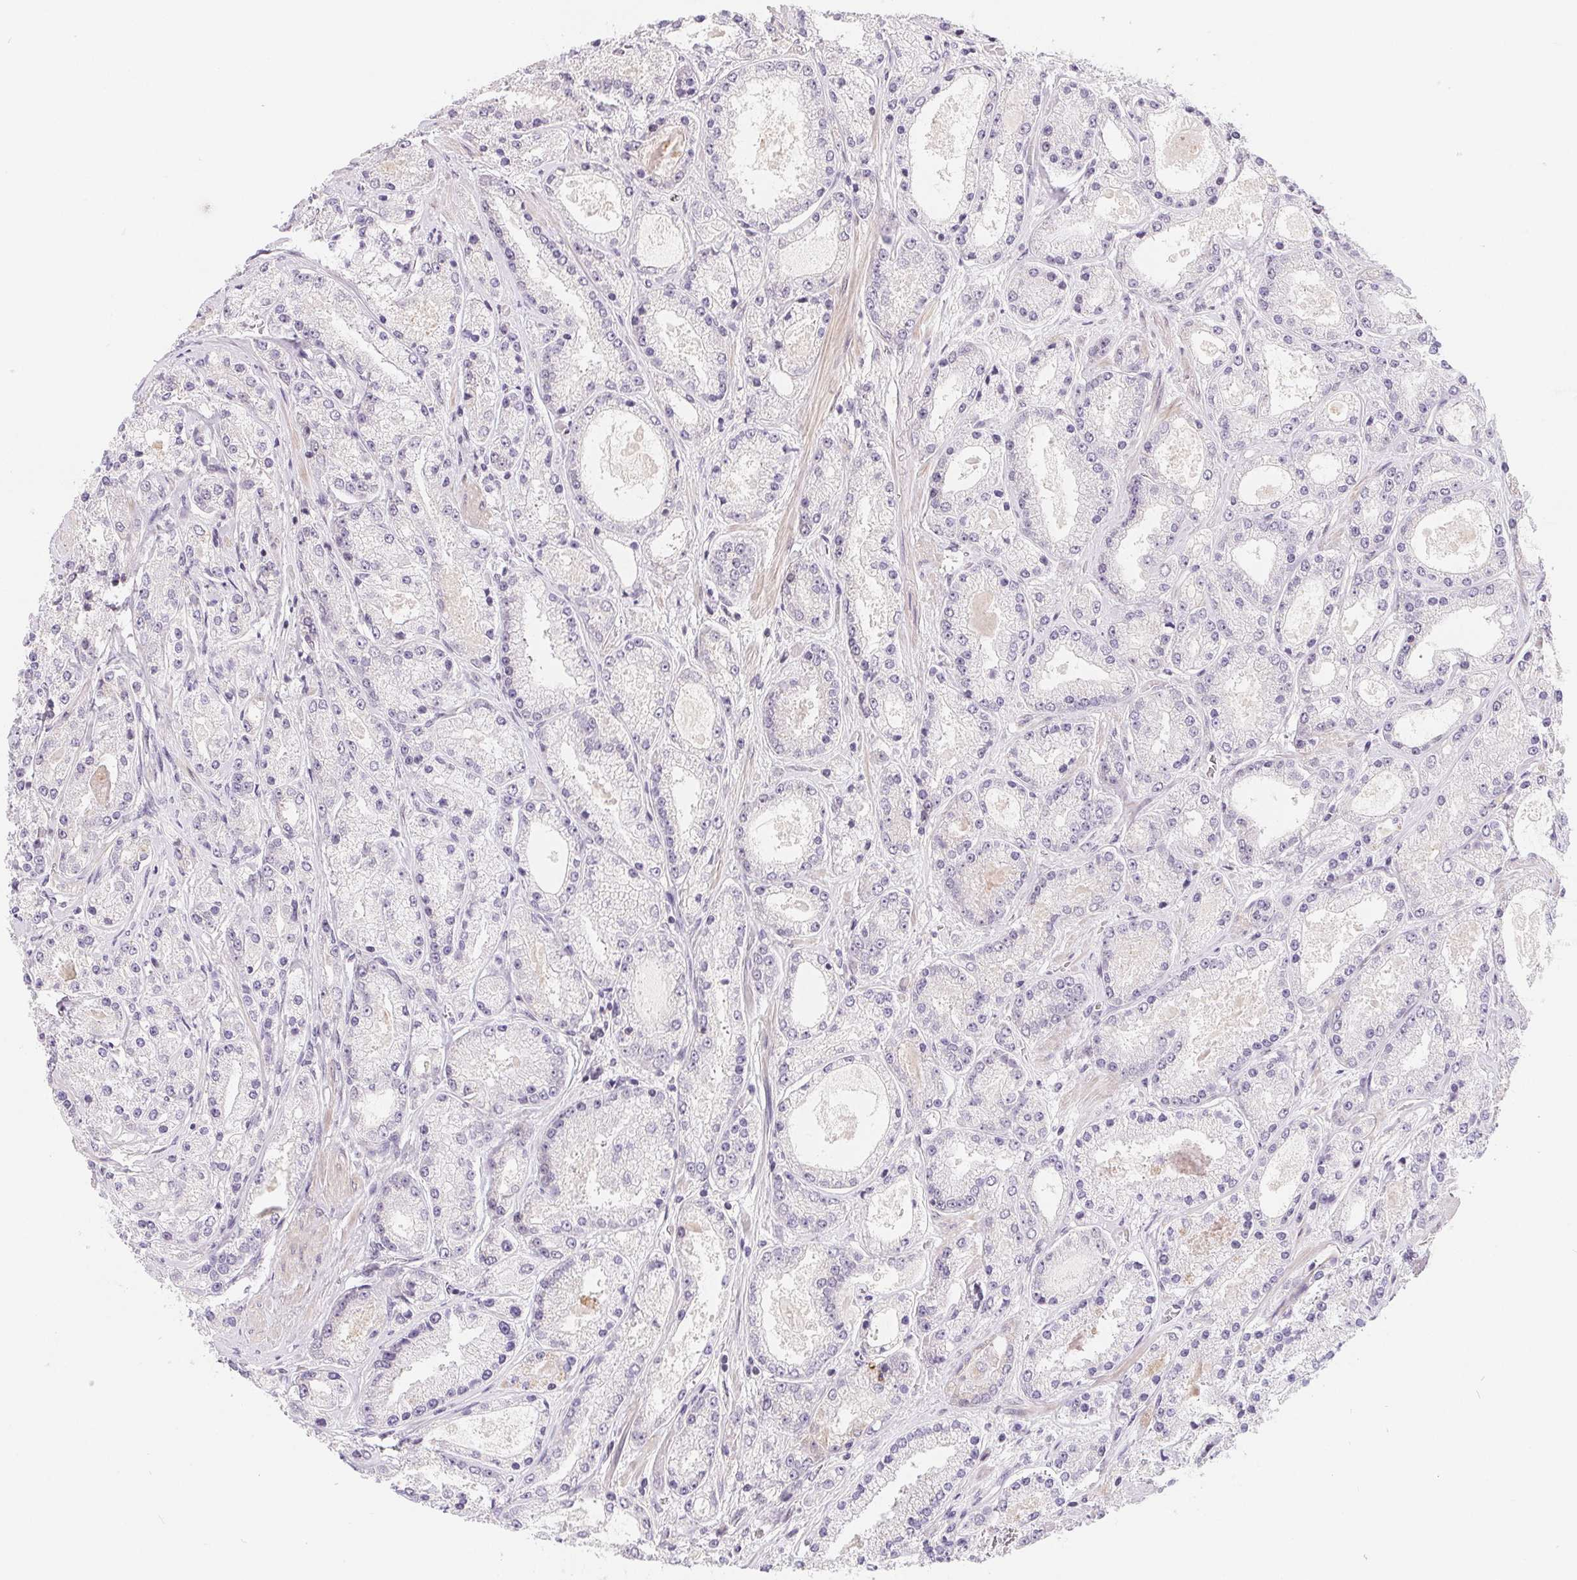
{"staining": {"intensity": "negative", "quantity": "none", "location": "none"}, "tissue": "prostate cancer", "cell_type": "Tumor cells", "image_type": "cancer", "snomed": [{"axis": "morphology", "description": "Adenocarcinoma, High grade"}, {"axis": "topography", "description": "Prostate"}], "caption": "There is no significant staining in tumor cells of prostate cancer (high-grade adenocarcinoma). (Stains: DAB IHC with hematoxylin counter stain, Microscopy: brightfield microscopy at high magnification).", "gene": "LCA5L", "patient": {"sex": "male", "age": 67}}